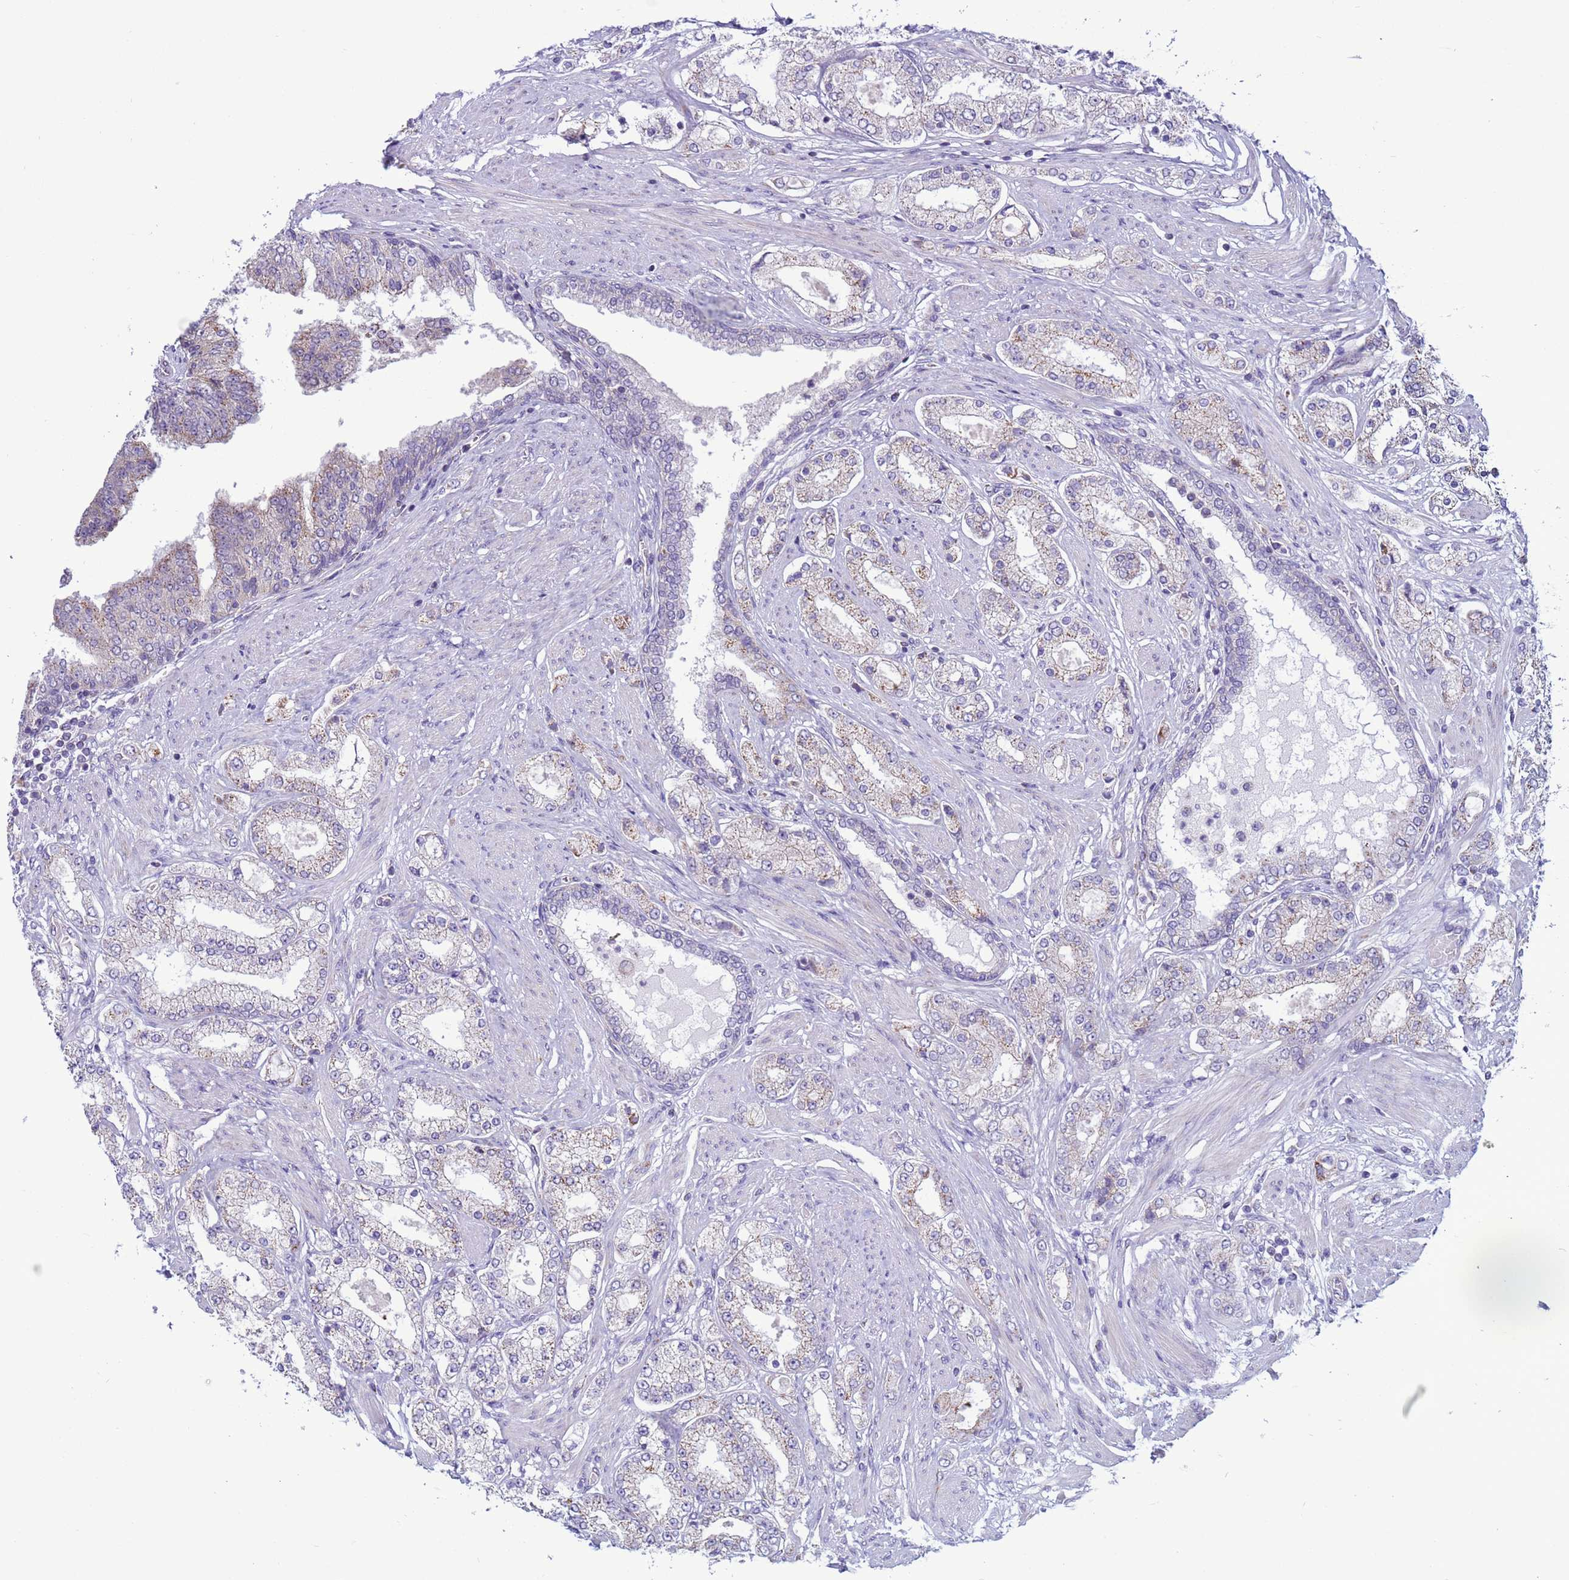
{"staining": {"intensity": "weak", "quantity": "<25%", "location": "cytoplasmic/membranous"}, "tissue": "prostate cancer", "cell_type": "Tumor cells", "image_type": "cancer", "snomed": [{"axis": "morphology", "description": "Adenocarcinoma, High grade"}, {"axis": "topography", "description": "Prostate"}], "caption": "High power microscopy histopathology image of an IHC histopathology image of prostate adenocarcinoma (high-grade), revealing no significant positivity in tumor cells. The staining was performed using DAB (3,3'-diaminobenzidine) to visualize the protein expression in brown, while the nuclei were stained in blue with hematoxylin (Magnification: 20x).", "gene": "NCALD", "patient": {"sex": "male", "age": 68}}